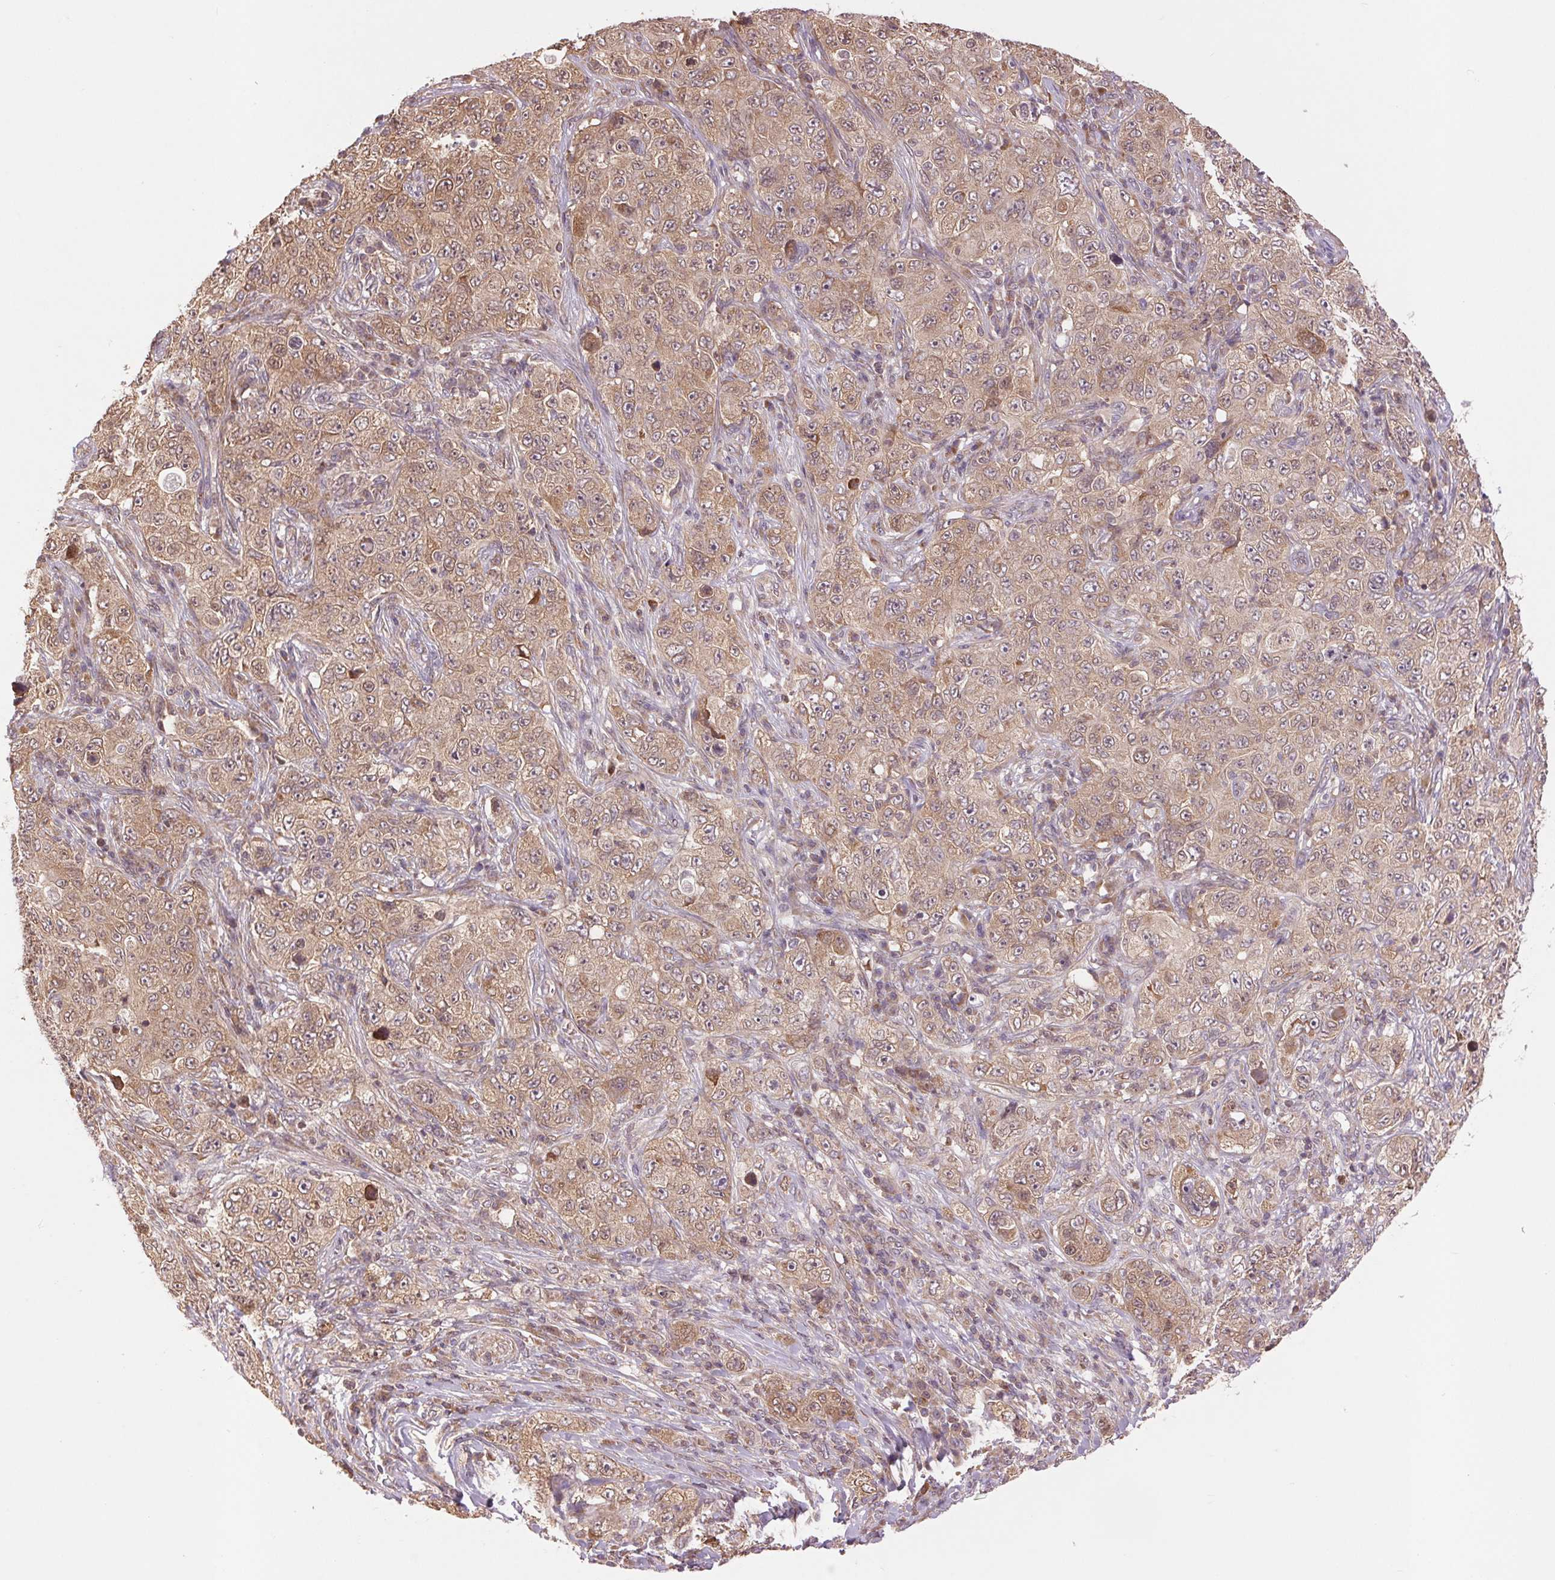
{"staining": {"intensity": "weak", "quantity": ">75%", "location": "cytoplasmic/membranous"}, "tissue": "pancreatic cancer", "cell_type": "Tumor cells", "image_type": "cancer", "snomed": [{"axis": "morphology", "description": "Adenocarcinoma, NOS"}, {"axis": "topography", "description": "Pancreas"}], "caption": "Brown immunohistochemical staining in human pancreatic adenocarcinoma exhibits weak cytoplasmic/membranous expression in approximately >75% of tumor cells. The protein of interest is shown in brown color, while the nuclei are stained blue.", "gene": "BTF3L4", "patient": {"sex": "male", "age": 68}}